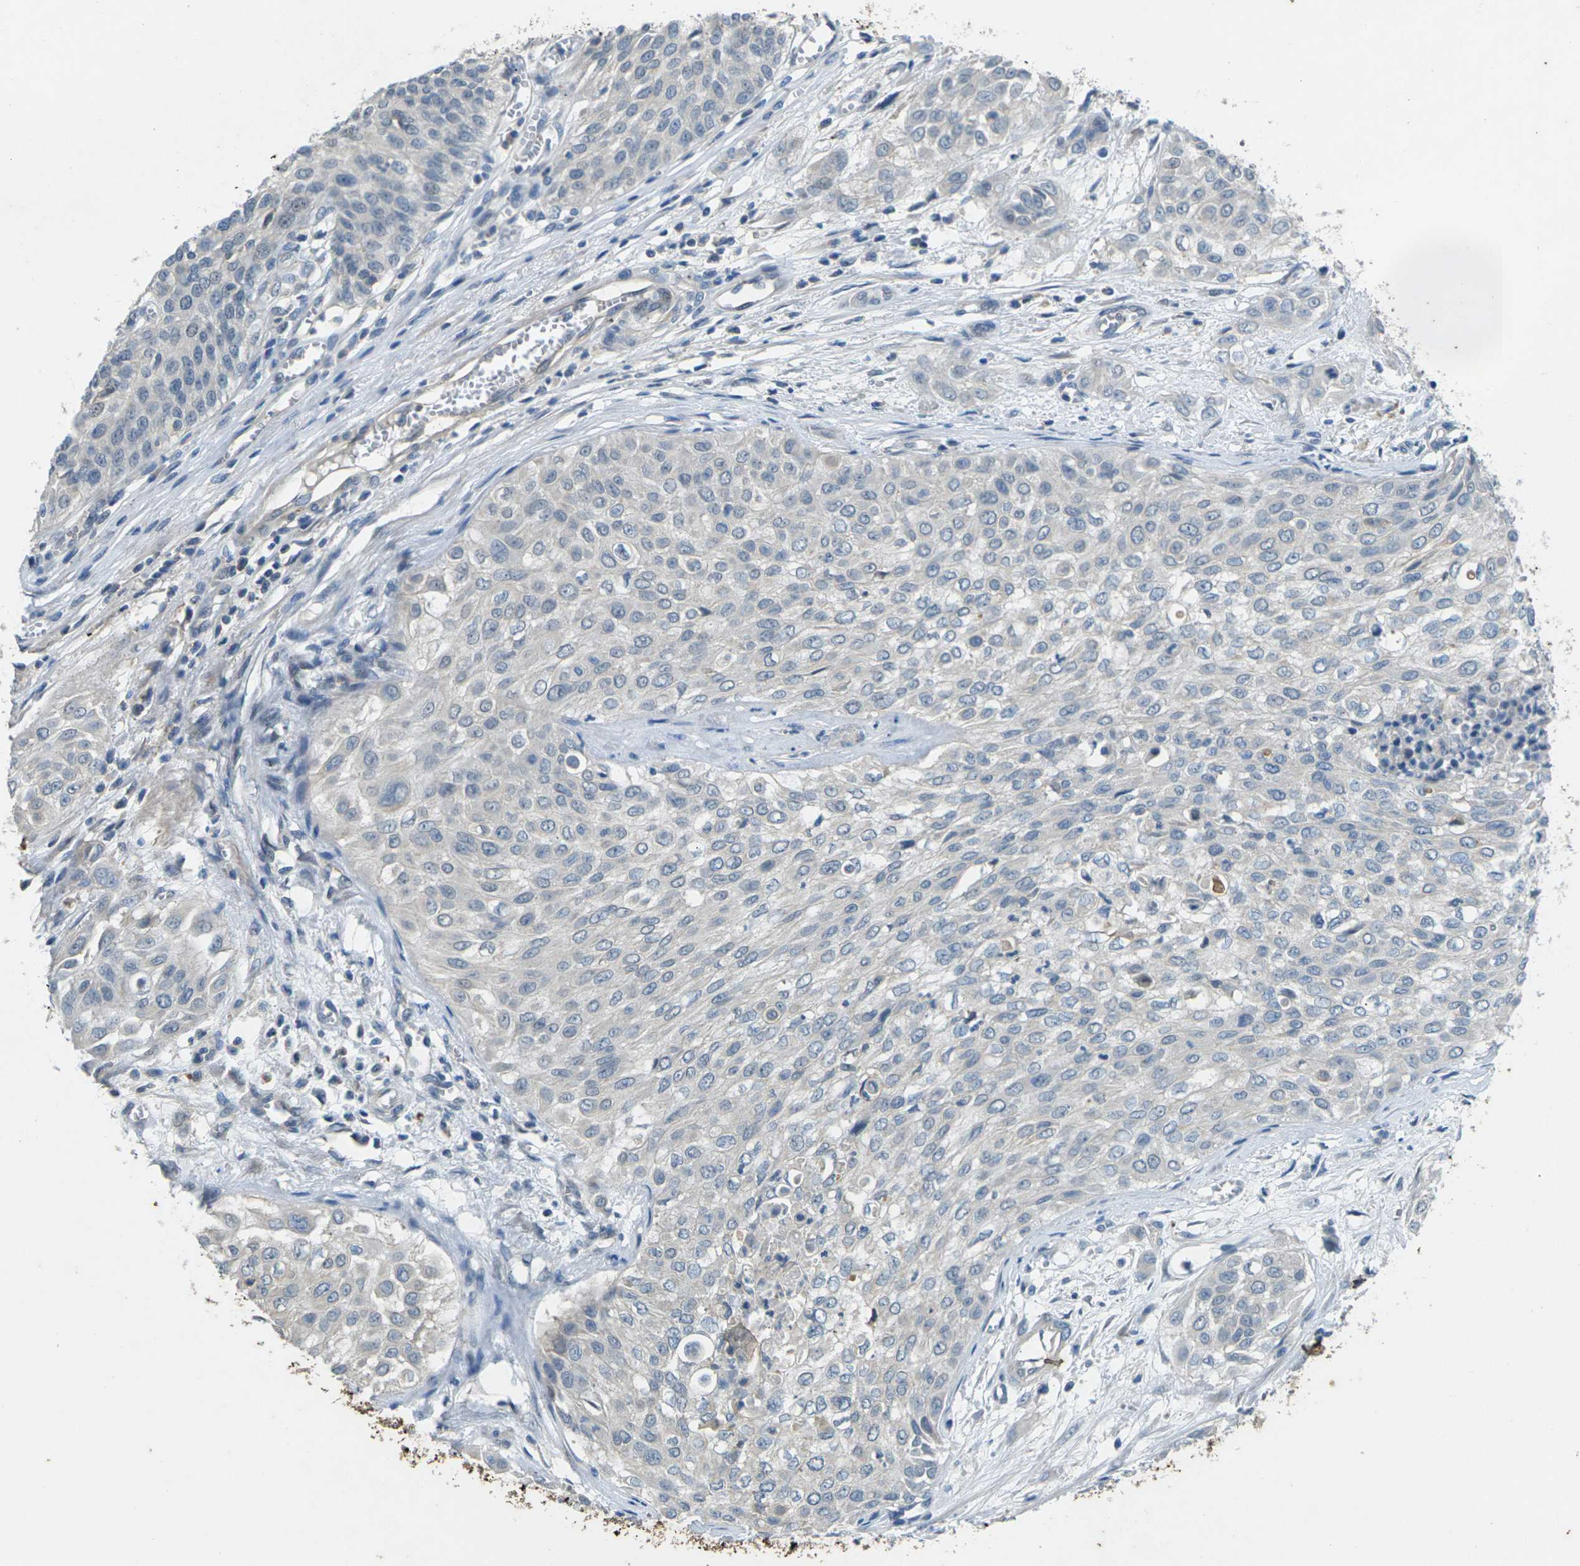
{"staining": {"intensity": "negative", "quantity": "none", "location": "none"}, "tissue": "urothelial cancer", "cell_type": "Tumor cells", "image_type": "cancer", "snomed": [{"axis": "morphology", "description": "Urothelial carcinoma, High grade"}, {"axis": "topography", "description": "Urinary bladder"}], "caption": "The immunohistochemistry (IHC) photomicrograph has no significant staining in tumor cells of urothelial cancer tissue.", "gene": "SIGLEC14", "patient": {"sex": "male", "age": 57}}